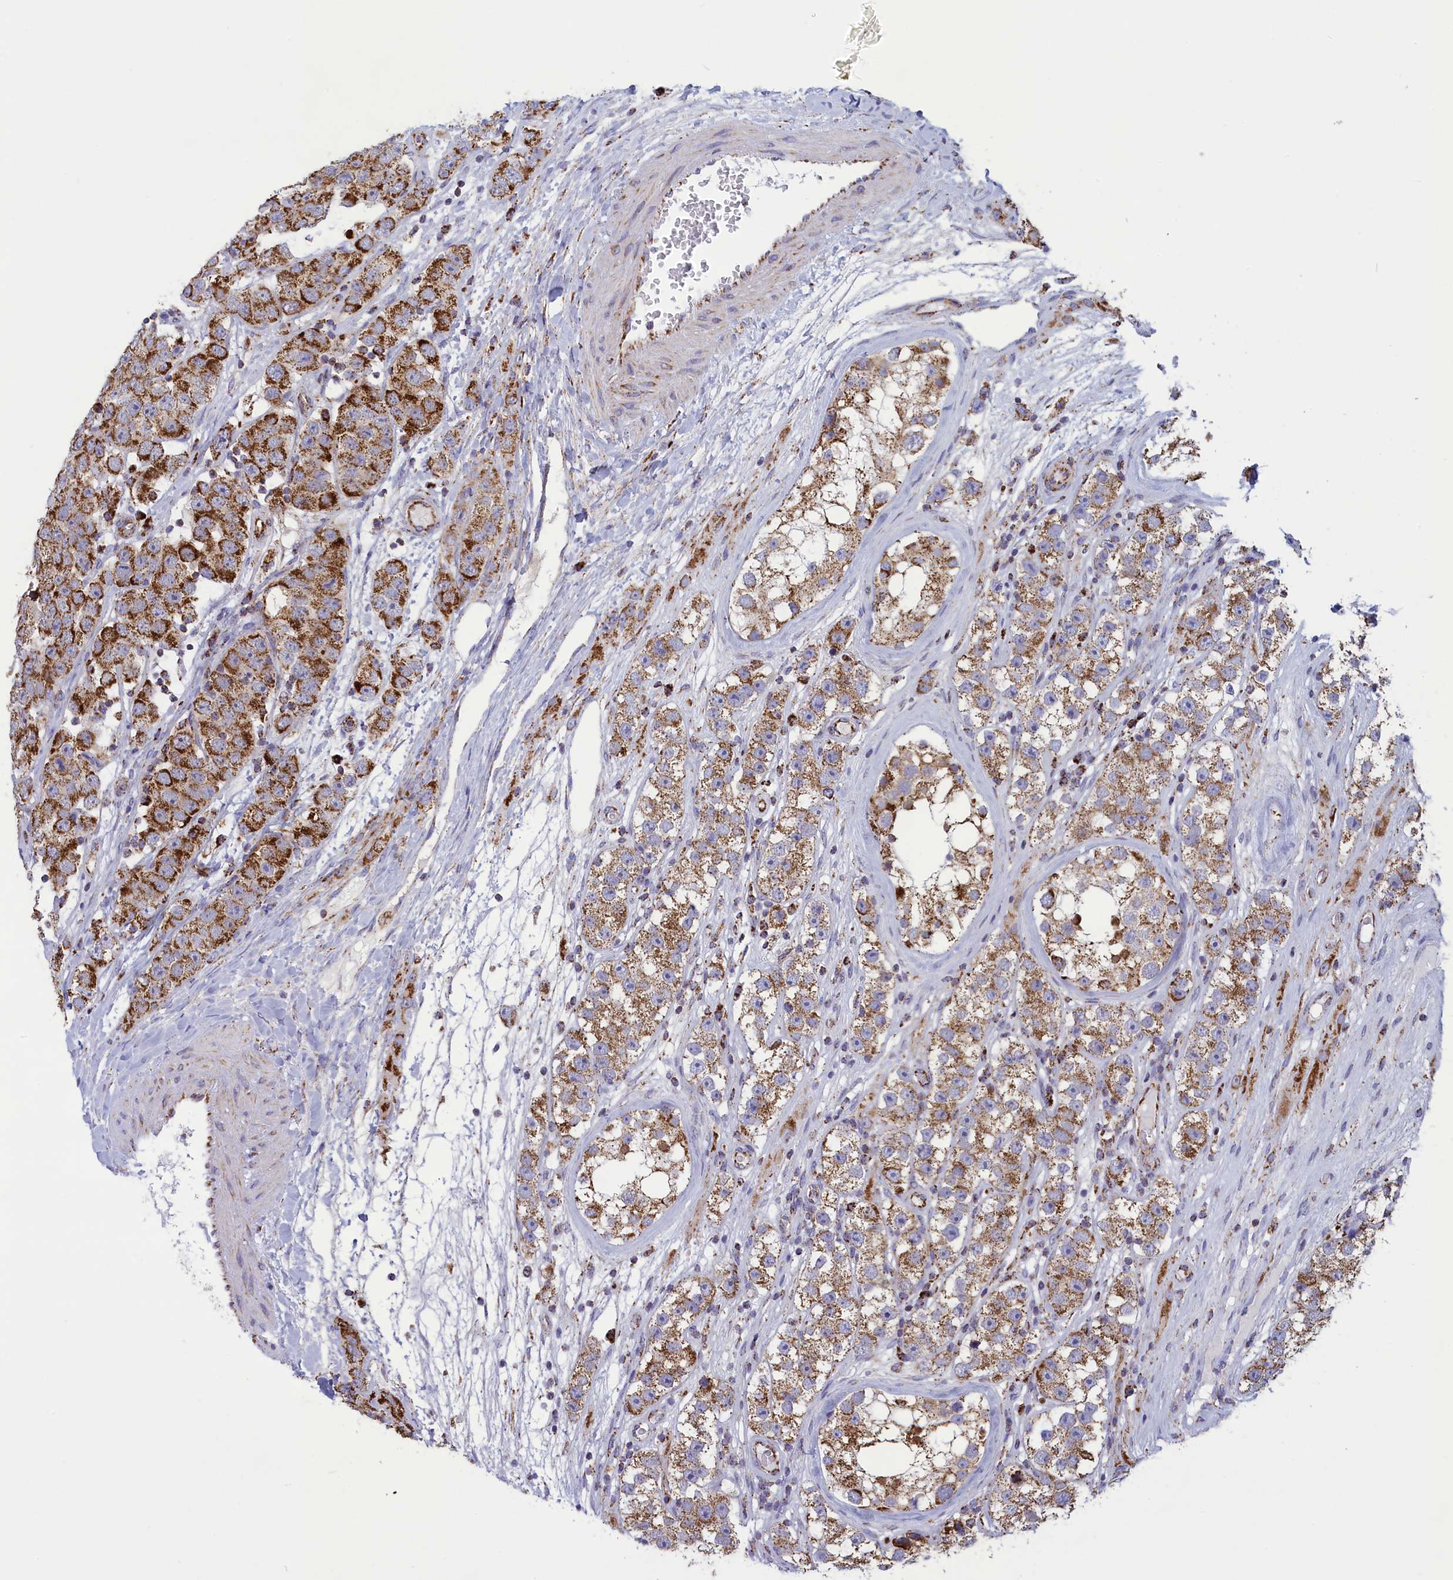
{"staining": {"intensity": "strong", "quantity": ">75%", "location": "cytoplasmic/membranous"}, "tissue": "testis cancer", "cell_type": "Tumor cells", "image_type": "cancer", "snomed": [{"axis": "morphology", "description": "Seminoma, NOS"}, {"axis": "topography", "description": "Testis"}], "caption": "Human testis cancer stained with a protein marker shows strong staining in tumor cells.", "gene": "ISOC2", "patient": {"sex": "male", "age": 28}}